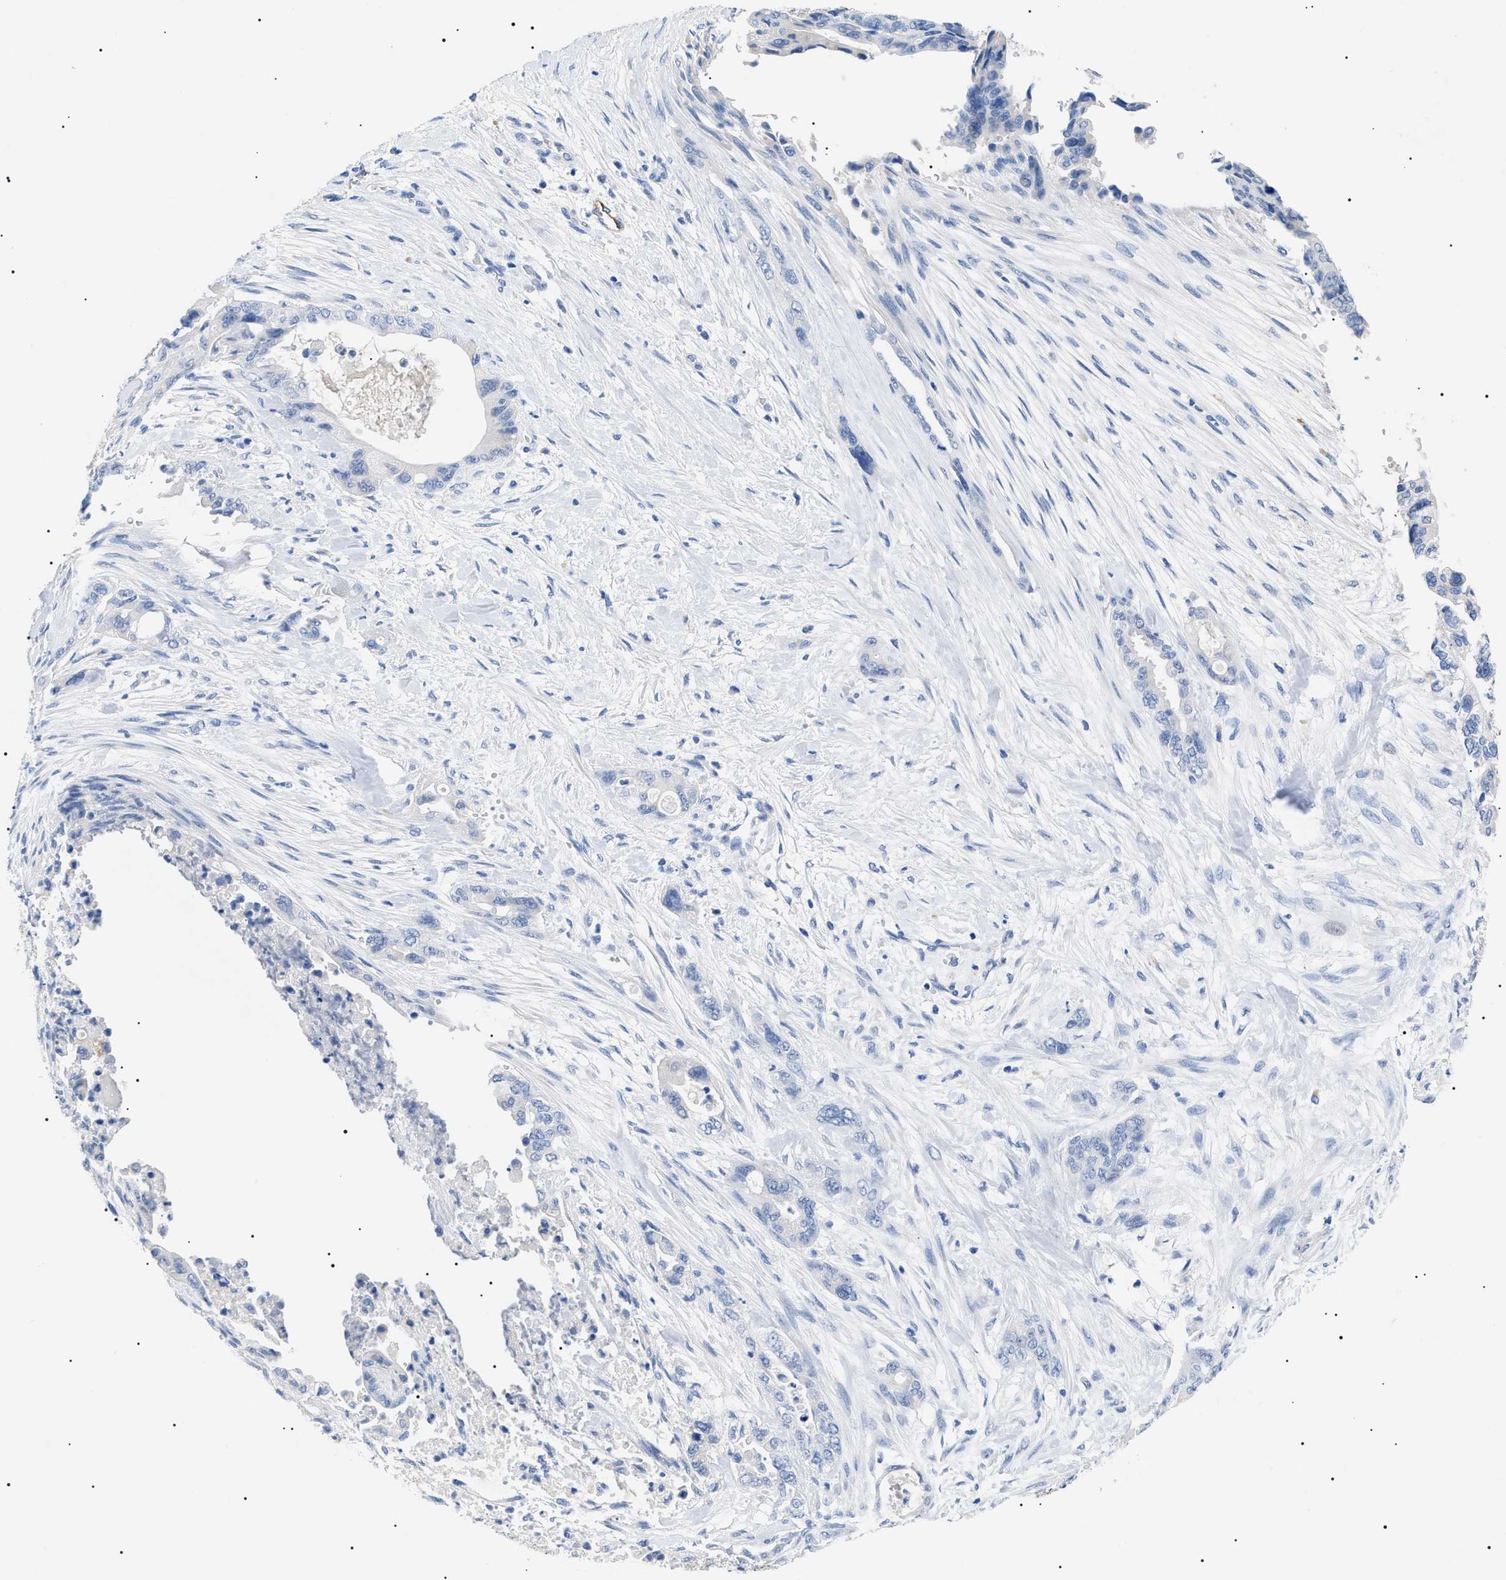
{"staining": {"intensity": "negative", "quantity": "none", "location": "none"}, "tissue": "pancreatic cancer", "cell_type": "Tumor cells", "image_type": "cancer", "snomed": [{"axis": "morphology", "description": "Adenocarcinoma, NOS"}, {"axis": "topography", "description": "Pancreas"}], "caption": "A histopathology image of pancreatic adenocarcinoma stained for a protein displays no brown staining in tumor cells.", "gene": "ACKR1", "patient": {"sex": "male", "age": 70}}